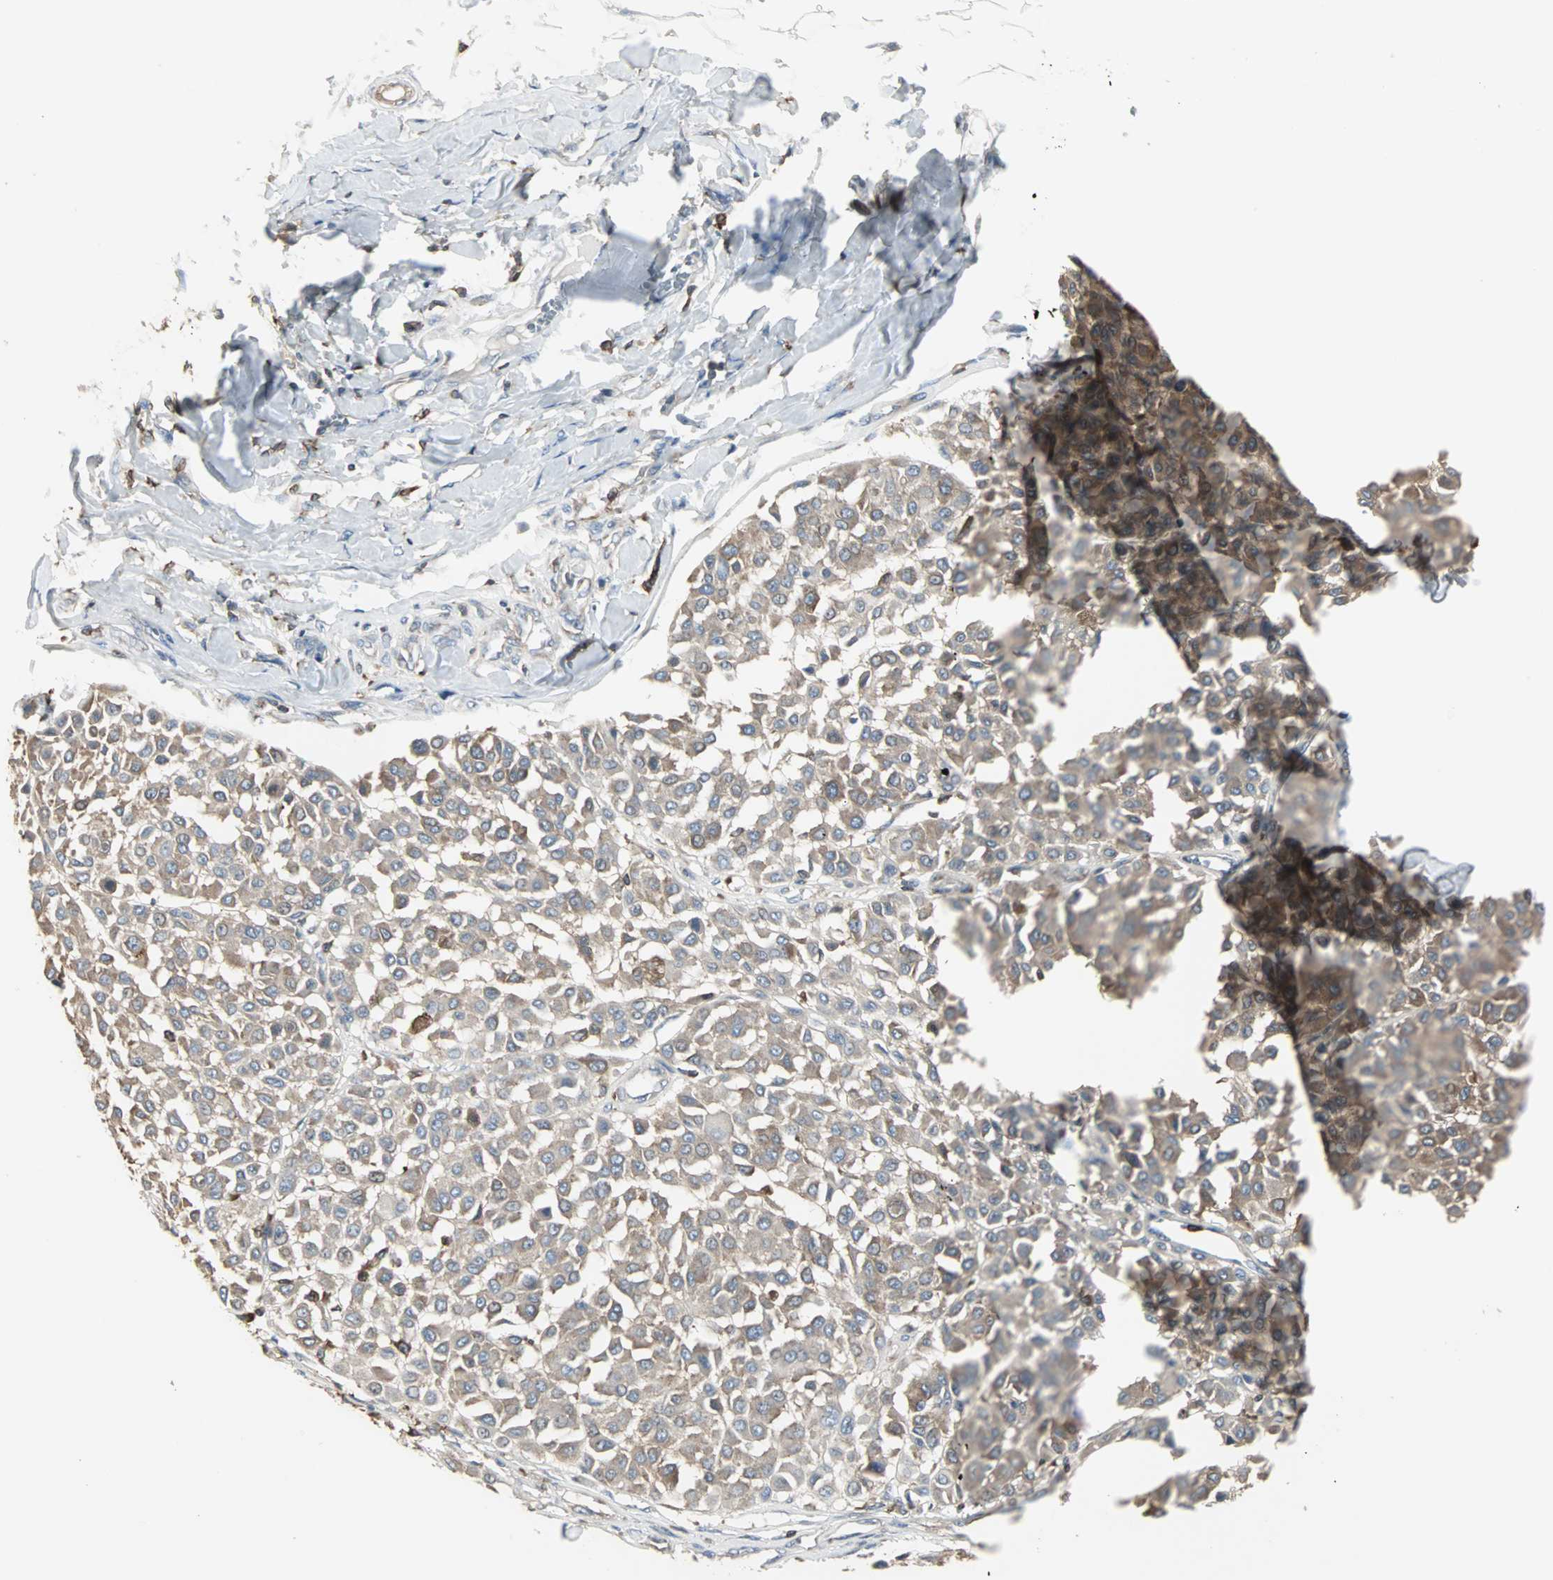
{"staining": {"intensity": "weak", "quantity": ">75%", "location": "cytoplasmic/membranous"}, "tissue": "melanoma", "cell_type": "Tumor cells", "image_type": "cancer", "snomed": [{"axis": "morphology", "description": "Malignant melanoma, Metastatic site"}, {"axis": "topography", "description": "Soft tissue"}], "caption": "Immunohistochemical staining of malignant melanoma (metastatic site) exhibits weak cytoplasmic/membranous protein expression in approximately >75% of tumor cells. Ihc stains the protein of interest in brown and the nuclei are stained blue.", "gene": "LRRFIP1", "patient": {"sex": "male", "age": 41}}